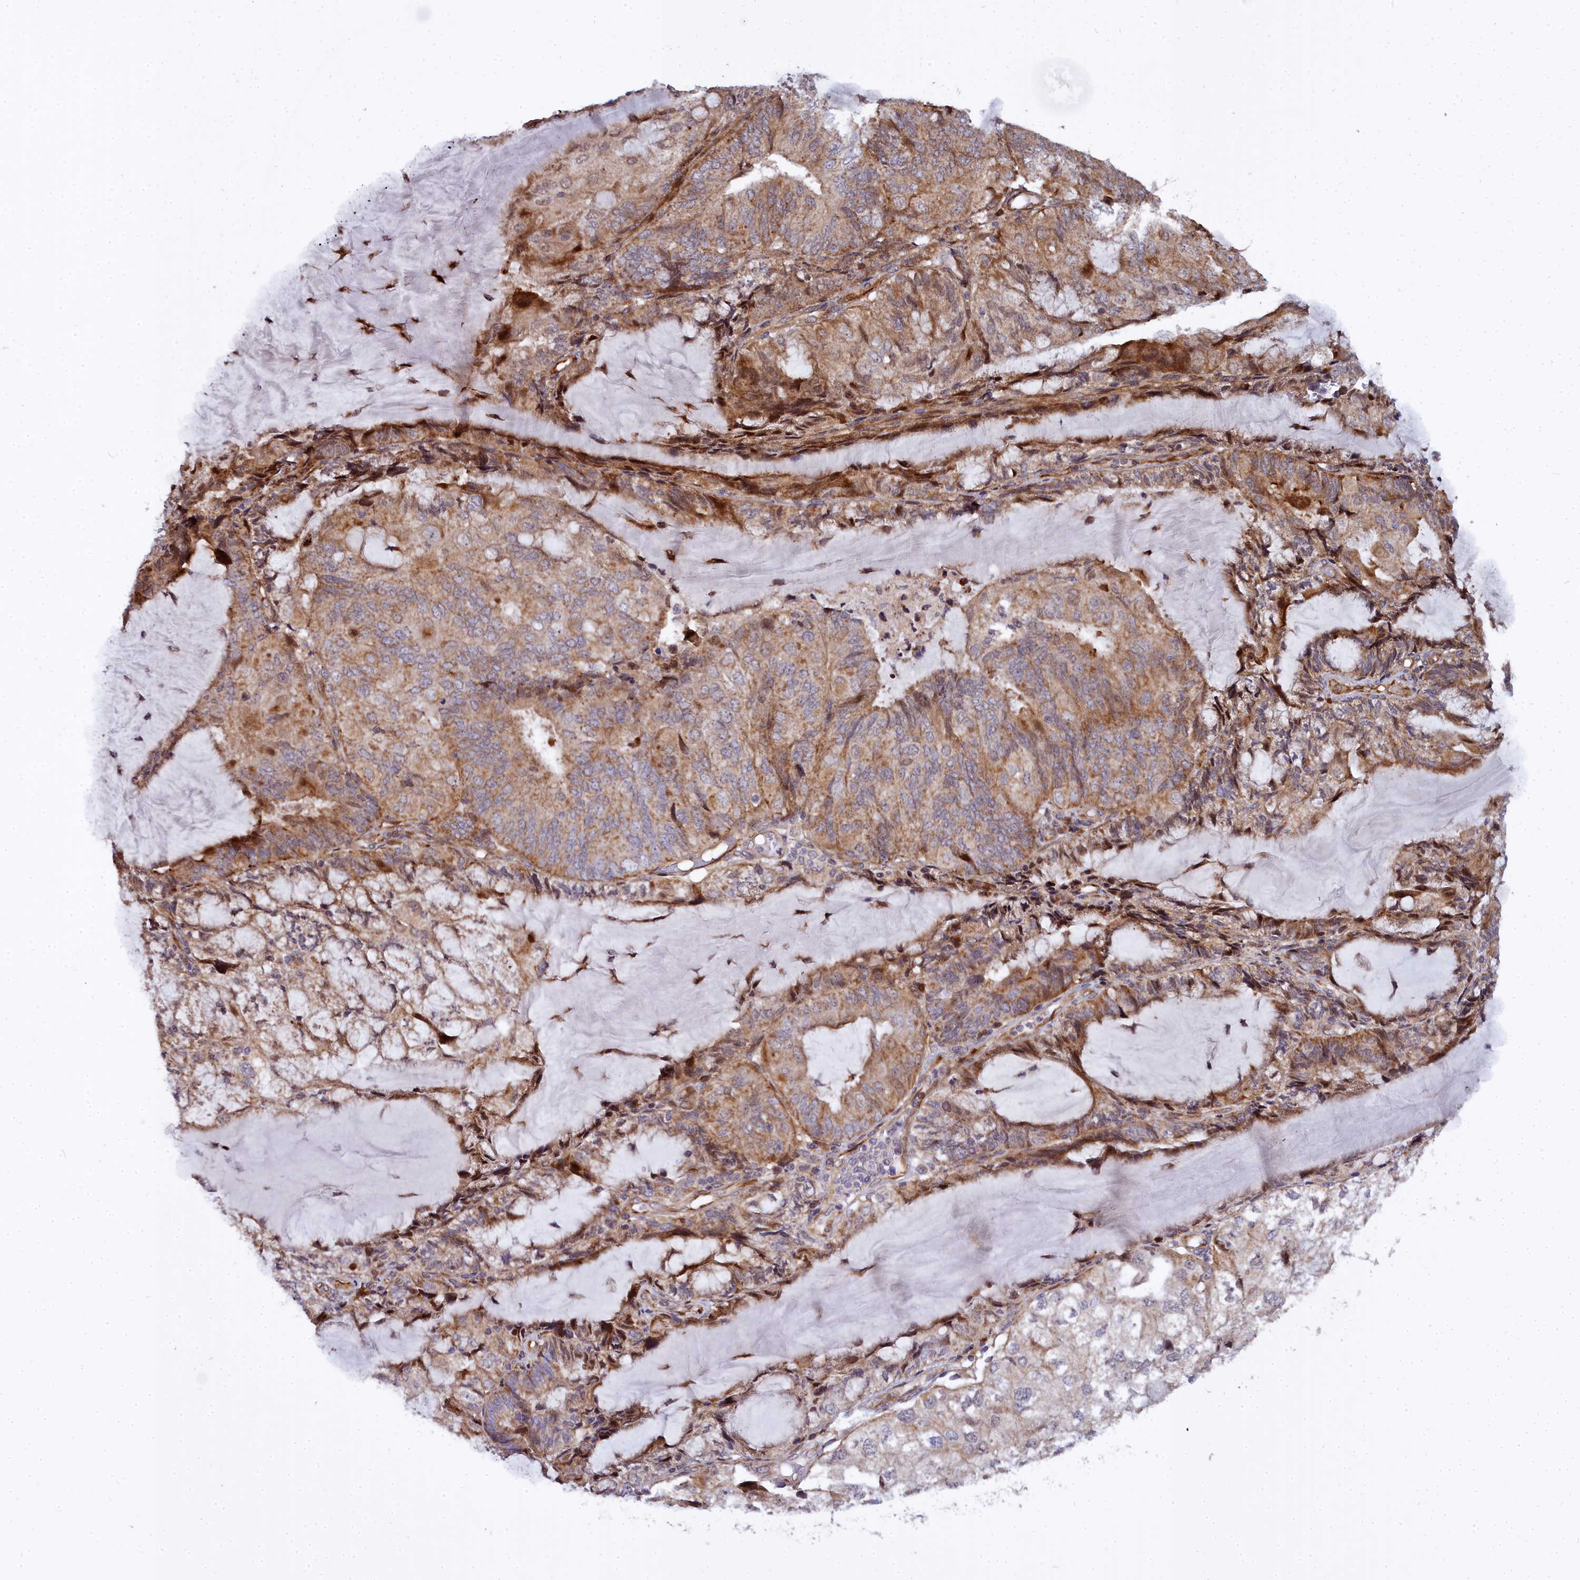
{"staining": {"intensity": "moderate", "quantity": ">75%", "location": "cytoplasmic/membranous"}, "tissue": "endometrial cancer", "cell_type": "Tumor cells", "image_type": "cancer", "snomed": [{"axis": "morphology", "description": "Adenocarcinoma, NOS"}, {"axis": "topography", "description": "Endometrium"}], "caption": "This micrograph demonstrates IHC staining of human endometrial cancer (adenocarcinoma), with medium moderate cytoplasmic/membranous expression in about >75% of tumor cells.", "gene": "MRPS11", "patient": {"sex": "female", "age": 81}}